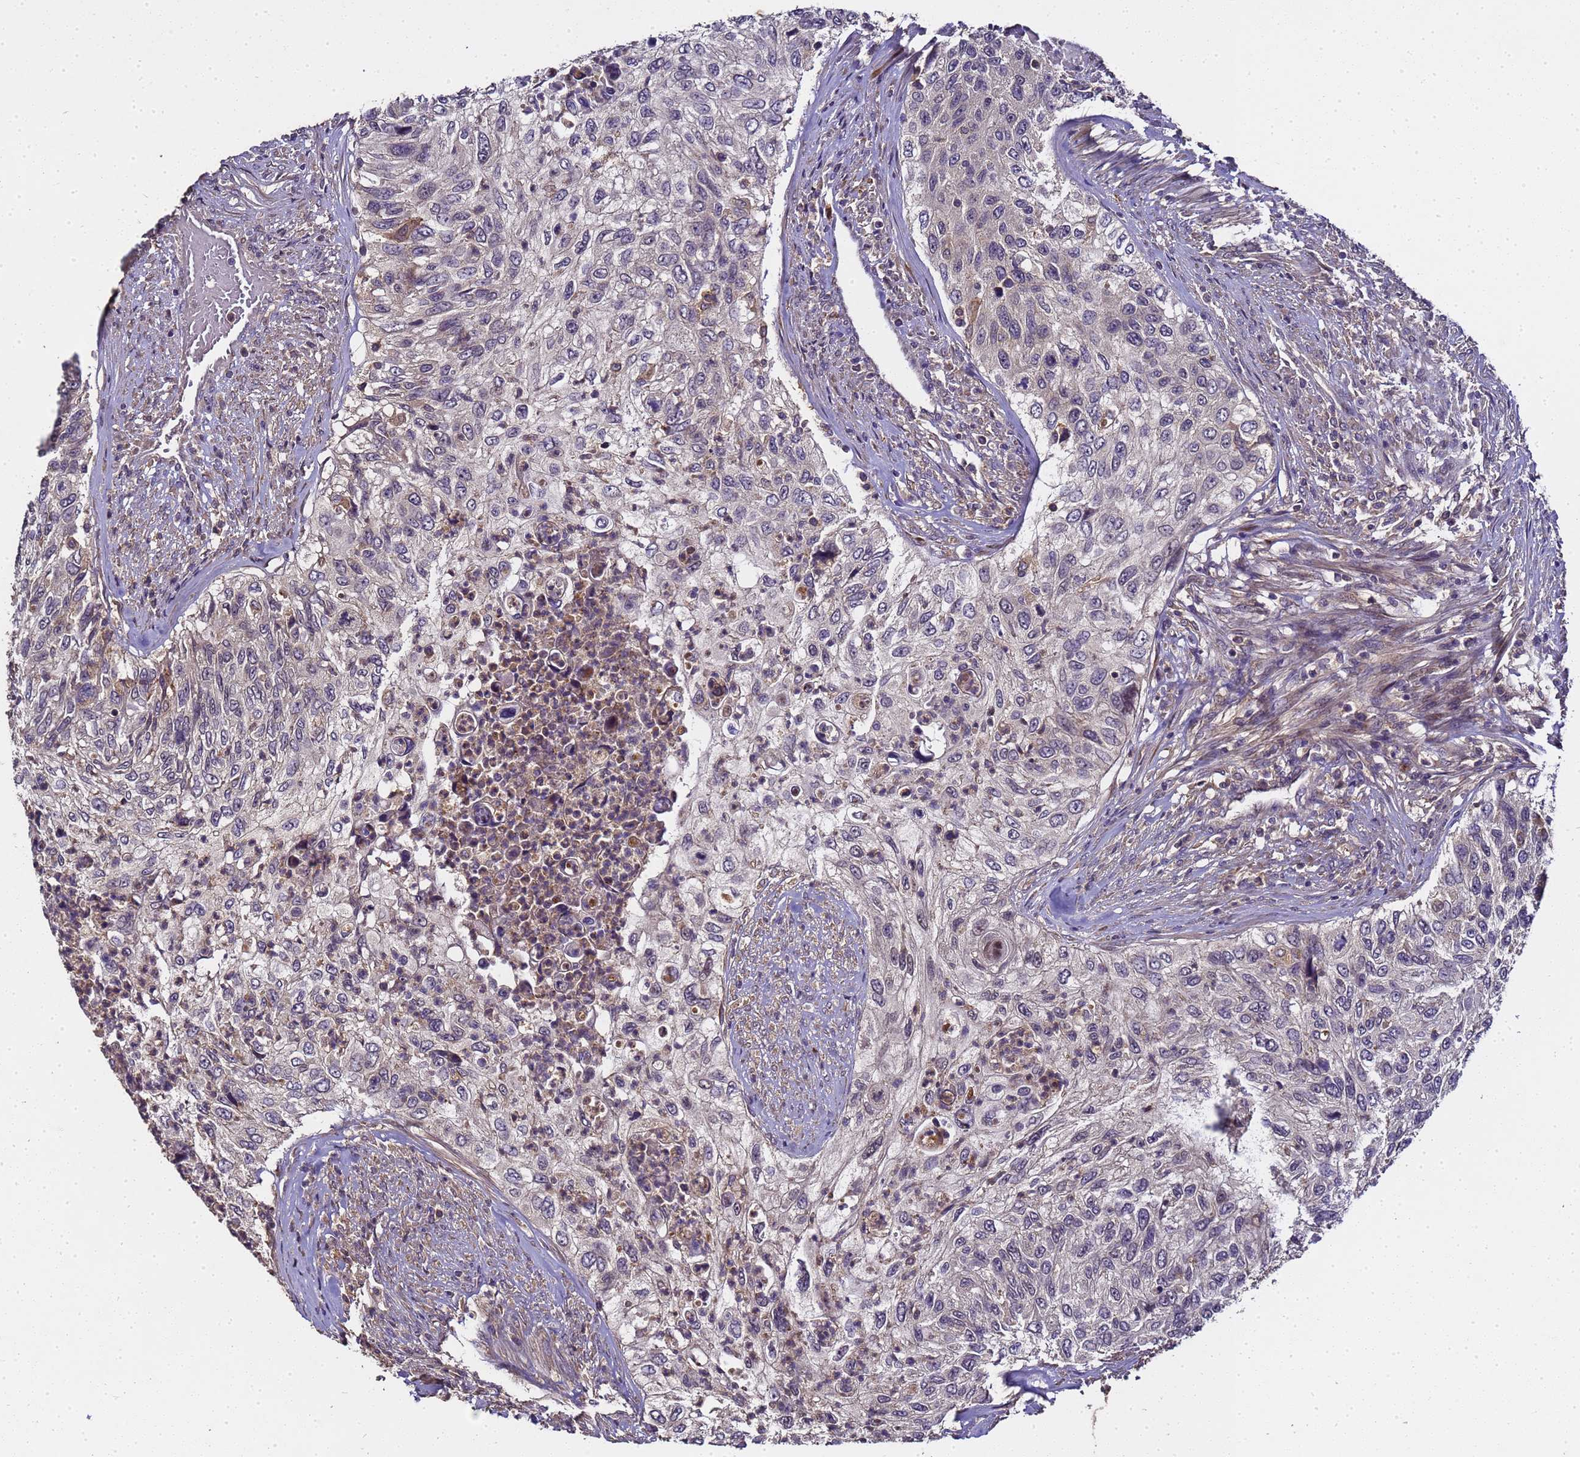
{"staining": {"intensity": "negative", "quantity": "none", "location": "none"}, "tissue": "urothelial cancer", "cell_type": "Tumor cells", "image_type": "cancer", "snomed": [{"axis": "morphology", "description": "Urothelial carcinoma, High grade"}, {"axis": "topography", "description": "Urinary bladder"}], "caption": "High power microscopy photomicrograph of an IHC photomicrograph of urothelial cancer, revealing no significant positivity in tumor cells.", "gene": "LGI4", "patient": {"sex": "female", "age": 60}}